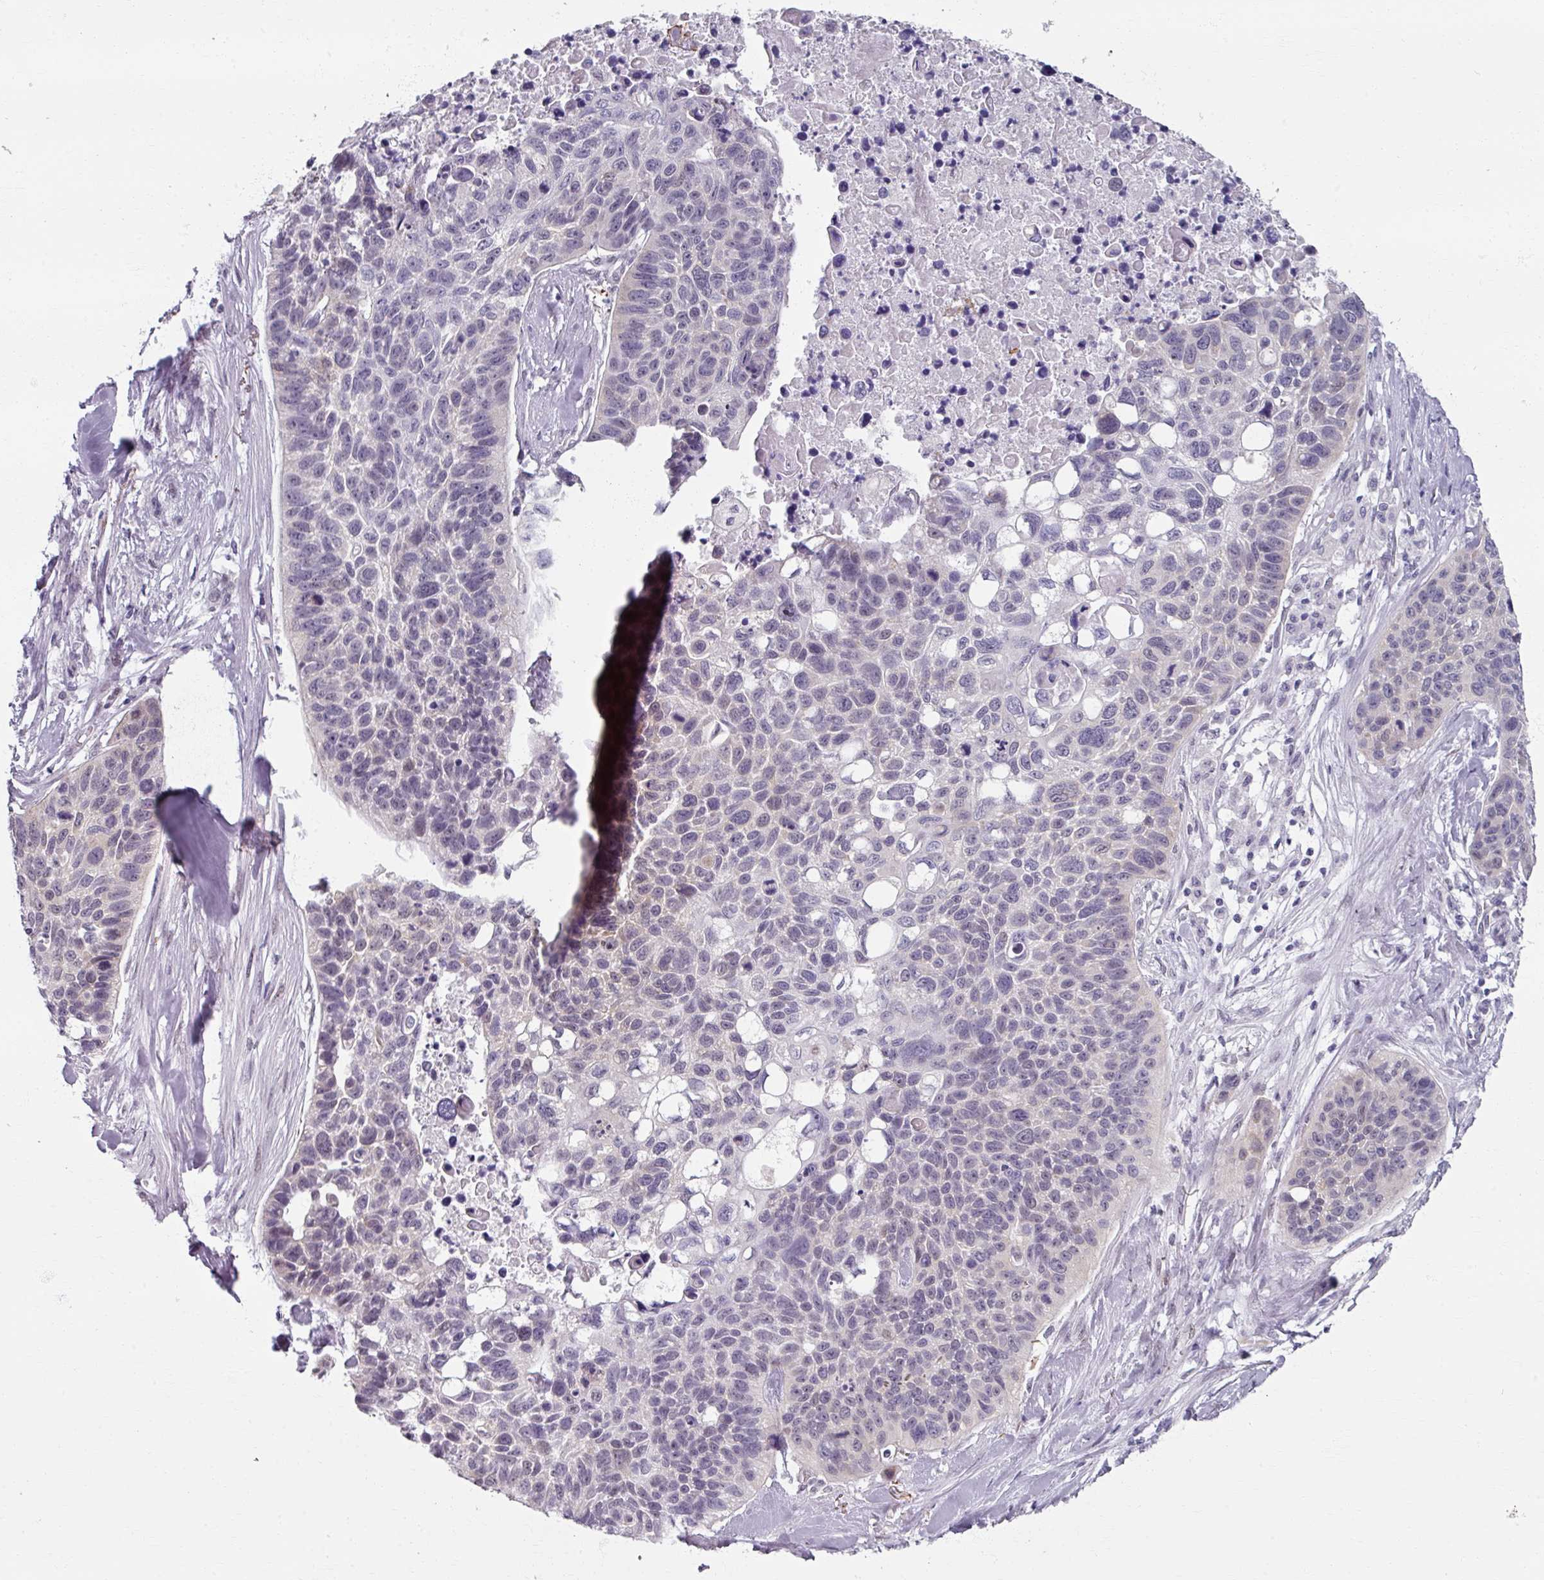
{"staining": {"intensity": "negative", "quantity": "none", "location": "none"}, "tissue": "lung cancer", "cell_type": "Tumor cells", "image_type": "cancer", "snomed": [{"axis": "morphology", "description": "Squamous cell carcinoma, NOS"}, {"axis": "topography", "description": "Lung"}], "caption": "Immunohistochemistry of lung cancer (squamous cell carcinoma) displays no expression in tumor cells.", "gene": "RIPOR3", "patient": {"sex": "male", "age": 62}}